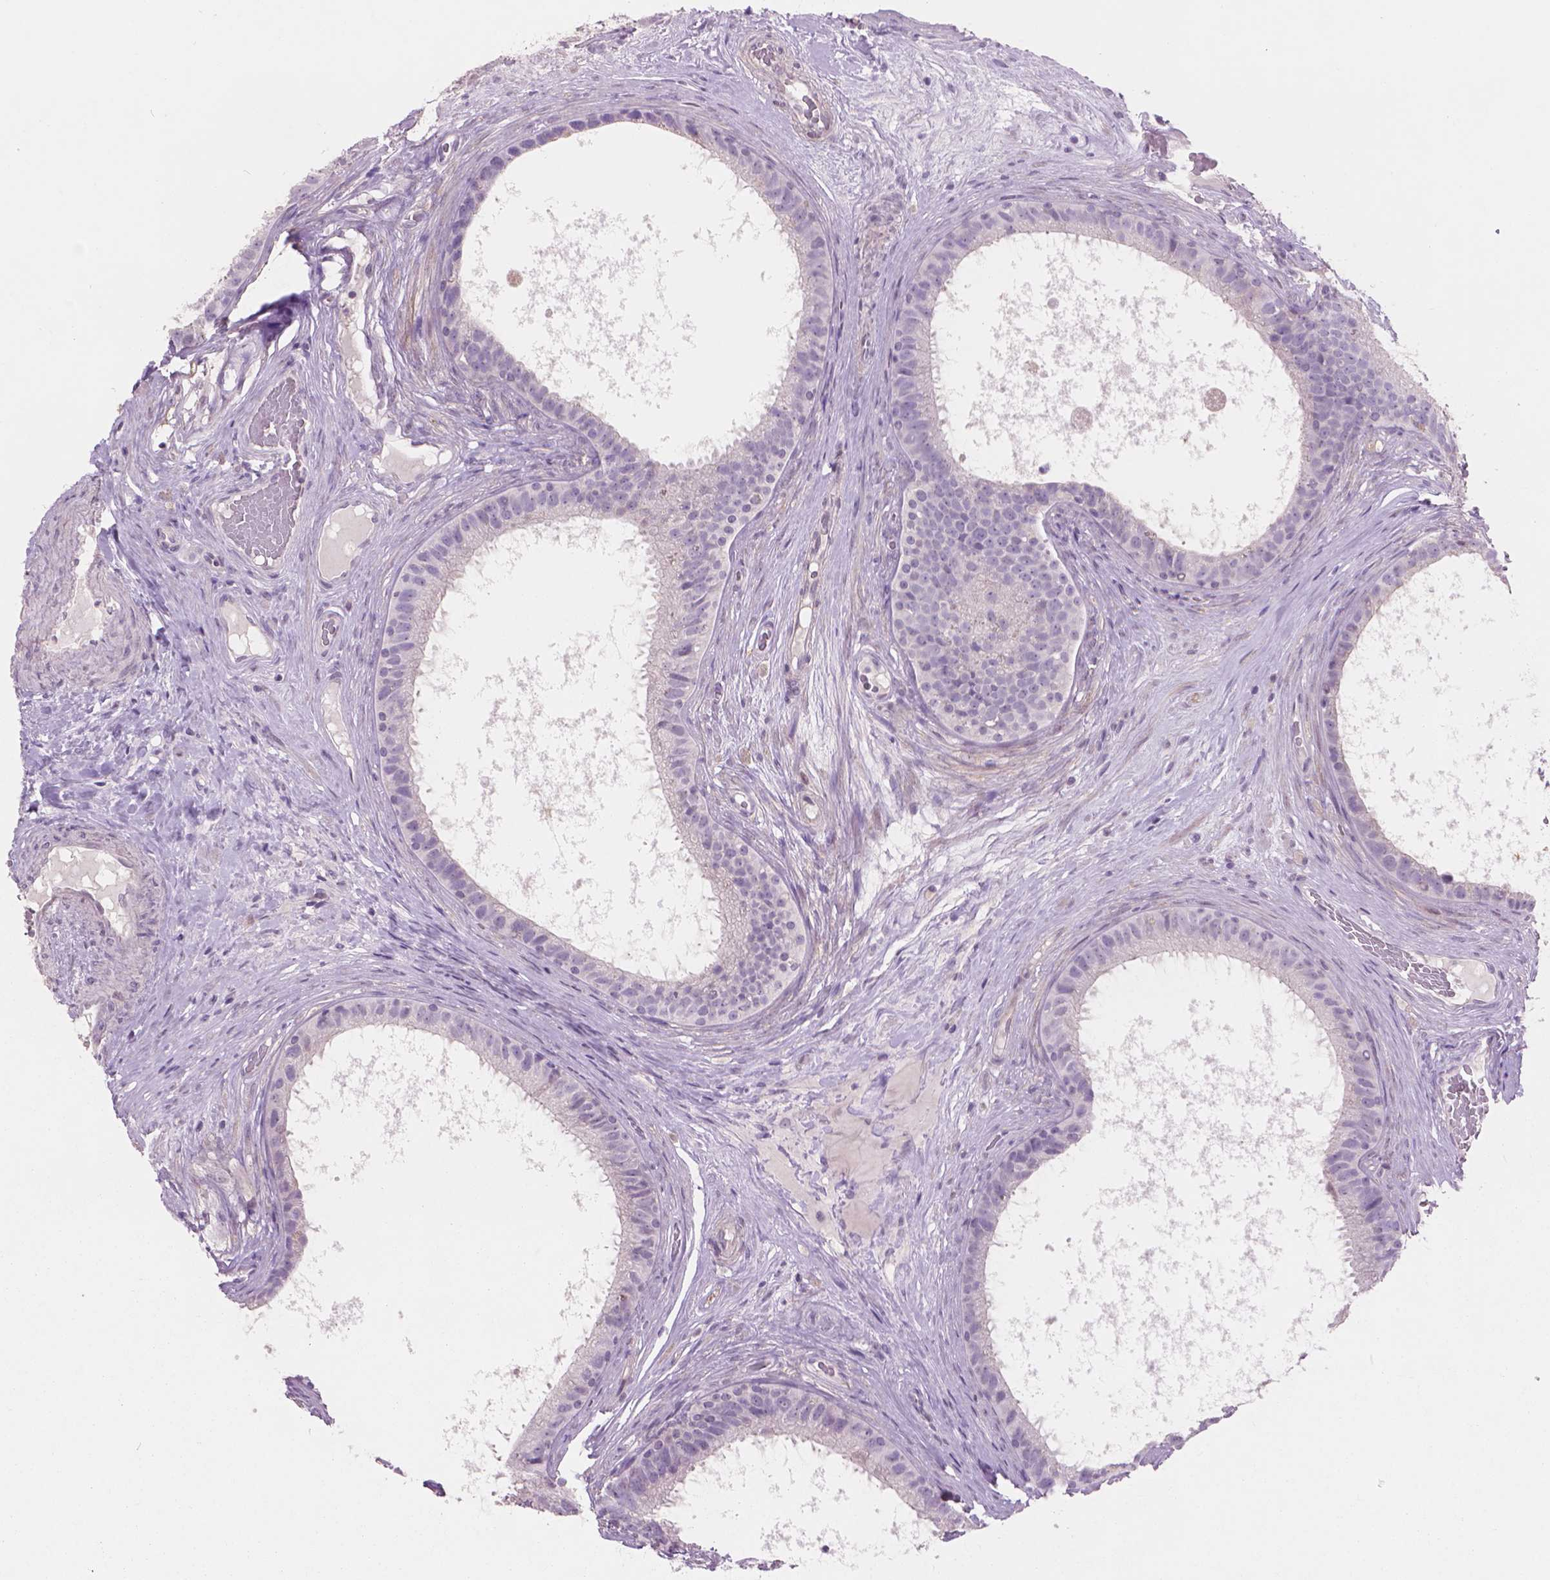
{"staining": {"intensity": "negative", "quantity": "none", "location": "none"}, "tissue": "epididymis", "cell_type": "Glandular cells", "image_type": "normal", "snomed": [{"axis": "morphology", "description": "Normal tissue, NOS"}, {"axis": "topography", "description": "Epididymis"}], "caption": "Glandular cells show no significant positivity in unremarkable epididymis. Brightfield microscopy of immunohistochemistry stained with DAB (brown) and hematoxylin (blue), captured at high magnification.", "gene": "ENO2", "patient": {"sex": "male", "age": 59}}